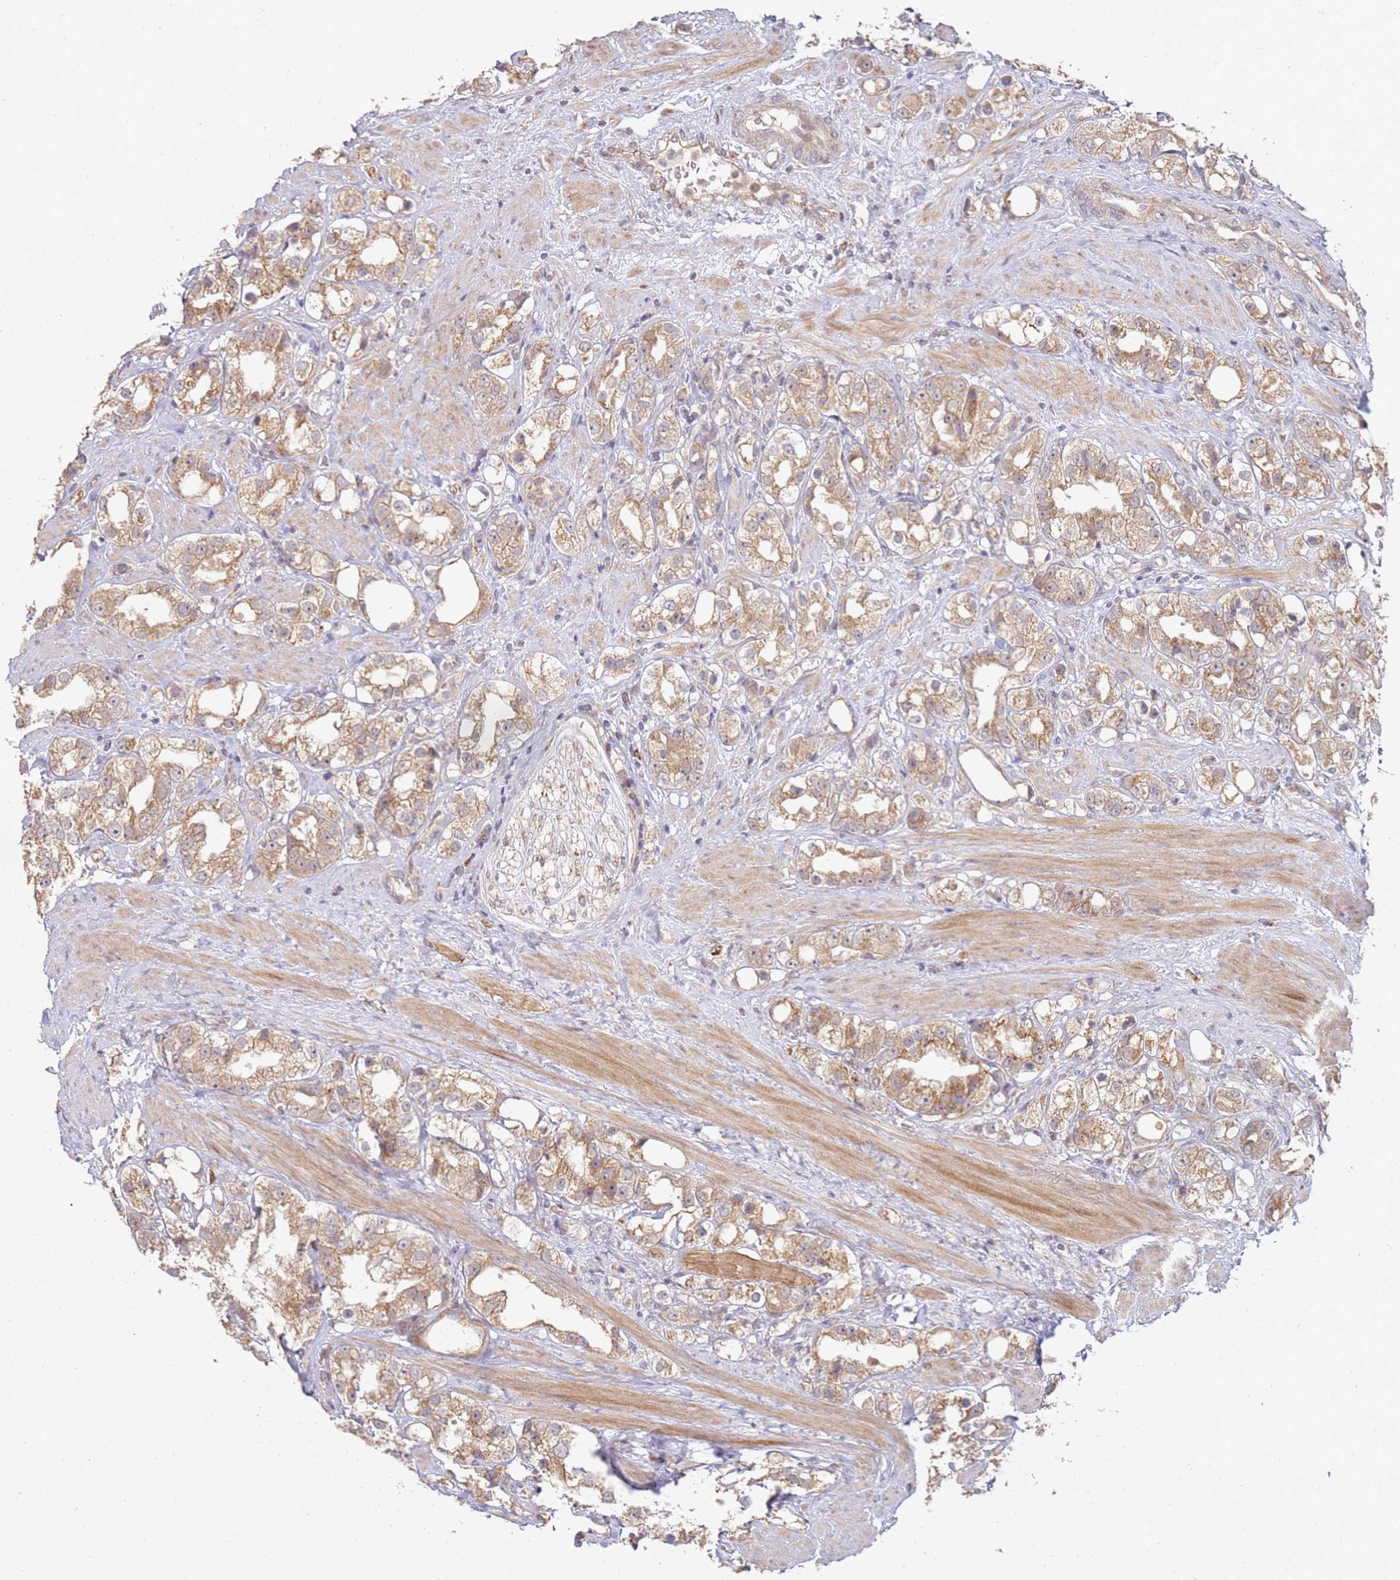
{"staining": {"intensity": "moderate", "quantity": ">75%", "location": "cytoplasmic/membranous"}, "tissue": "prostate cancer", "cell_type": "Tumor cells", "image_type": "cancer", "snomed": [{"axis": "morphology", "description": "Adenocarcinoma, NOS"}, {"axis": "topography", "description": "Prostate"}], "caption": "The micrograph exhibits a brown stain indicating the presence of a protein in the cytoplasmic/membranous of tumor cells in prostate cancer (adenocarcinoma). The staining was performed using DAB, with brown indicating positive protein expression. Nuclei are stained blue with hematoxylin.", "gene": "MPEG1", "patient": {"sex": "male", "age": 79}}